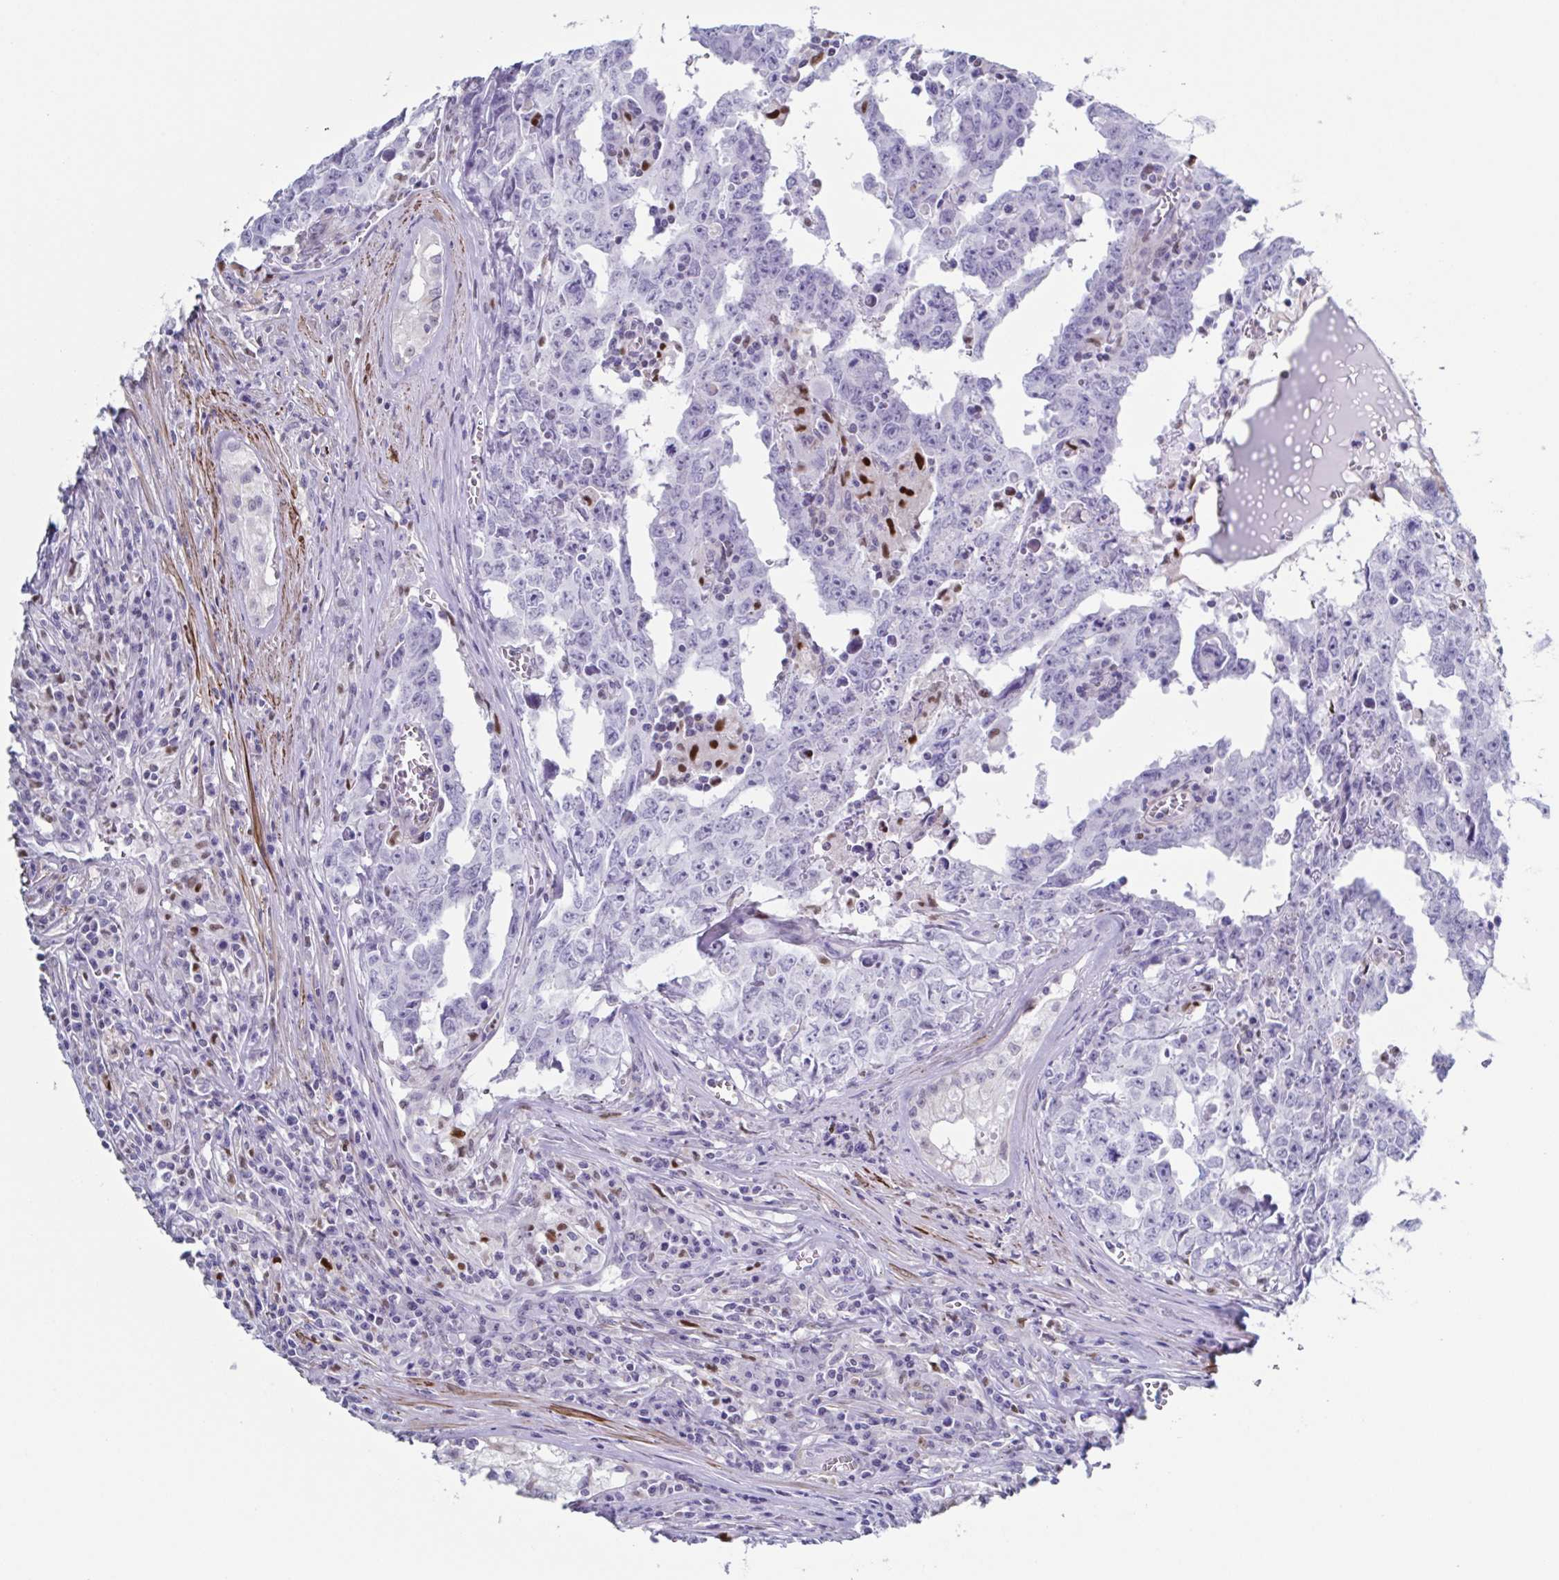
{"staining": {"intensity": "negative", "quantity": "none", "location": "none"}, "tissue": "testis cancer", "cell_type": "Tumor cells", "image_type": "cancer", "snomed": [{"axis": "morphology", "description": "Carcinoma, Embryonal, NOS"}, {"axis": "topography", "description": "Testis"}], "caption": "Immunohistochemistry (IHC) image of neoplastic tissue: human testis cancer stained with DAB (3,3'-diaminobenzidine) exhibits no significant protein expression in tumor cells.", "gene": "PBOV1", "patient": {"sex": "male", "age": 22}}